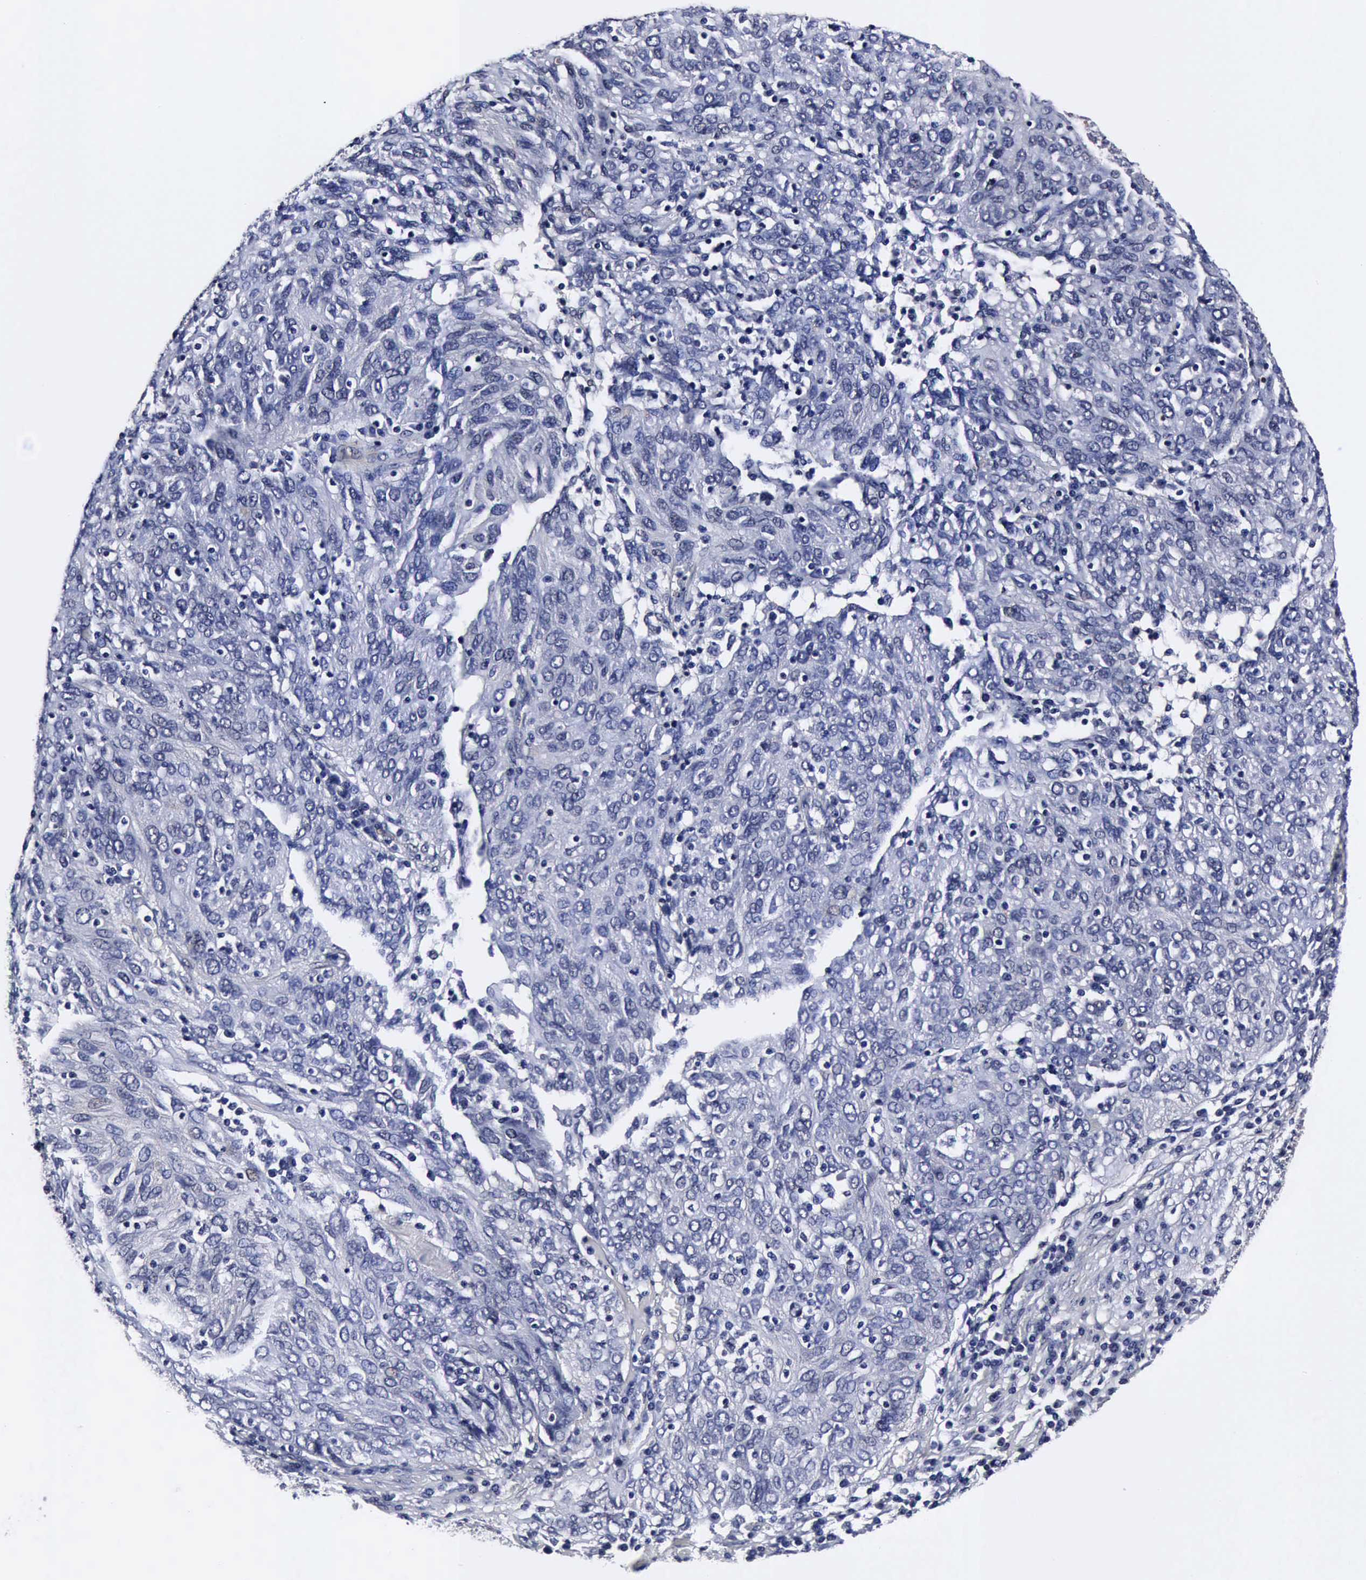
{"staining": {"intensity": "negative", "quantity": "none", "location": "none"}, "tissue": "ovarian cancer", "cell_type": "Tumor cells", "image_type": "cancer", "snomed": [{"axis": "morphology", "description": "Carcinoma, endometroid"}, {"axis": "topography", "description": "Ovary"}], "caption": "High magnification brightfield microscopy of ovarian endometroid carcinoma stained with DAB (brown) and counterstained with hematoxylin (blue): tumor cells show no significant positivity. (Brightfield microscopy of DAB (3,3'-diaminobenzidine) IHC at high magnification).", "gene": "UBC", "patient": {"sex": "female", "age": 50}}